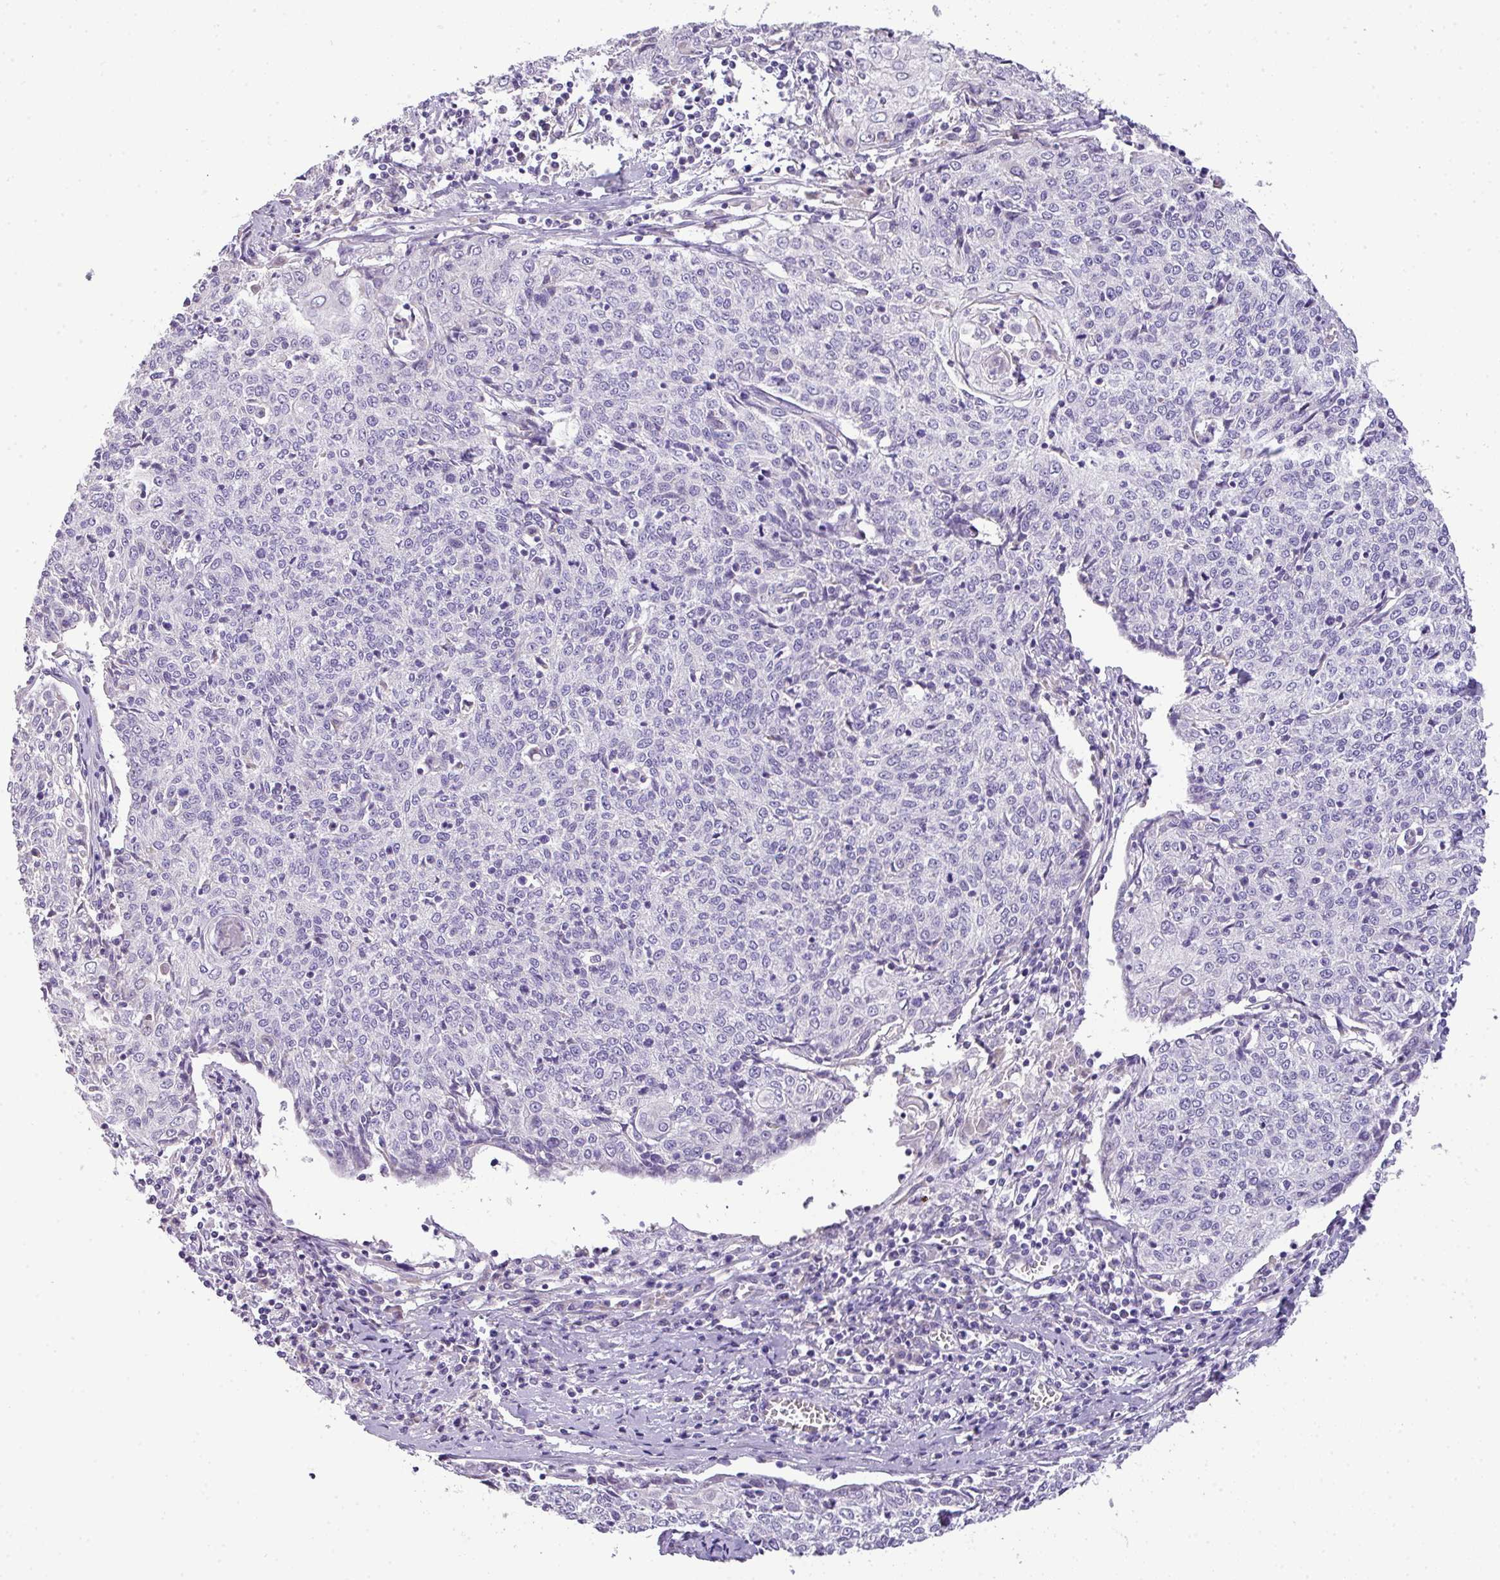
{"staining": {"intensity": "negative", "quantity": "none", "location": "none"}, "tissue": "cervical cancer", "cell_type": "Tumor cells", "image_type": "cancer", "snomed": [{"axis": "morphology", "description": "Squamous cell carcinoma, NOS"}, {"axis": "topography", "description": "Cervix"}], "caption": "DAB (3,3'-diaminobenzidine) immunohistochemical staining of human cervical cancer (squamous cell carcinoma) demonstrates no significant expression in tumor cells.", "gene": "PIK3R5", "patient": {"sex": "female", "age": 48}}